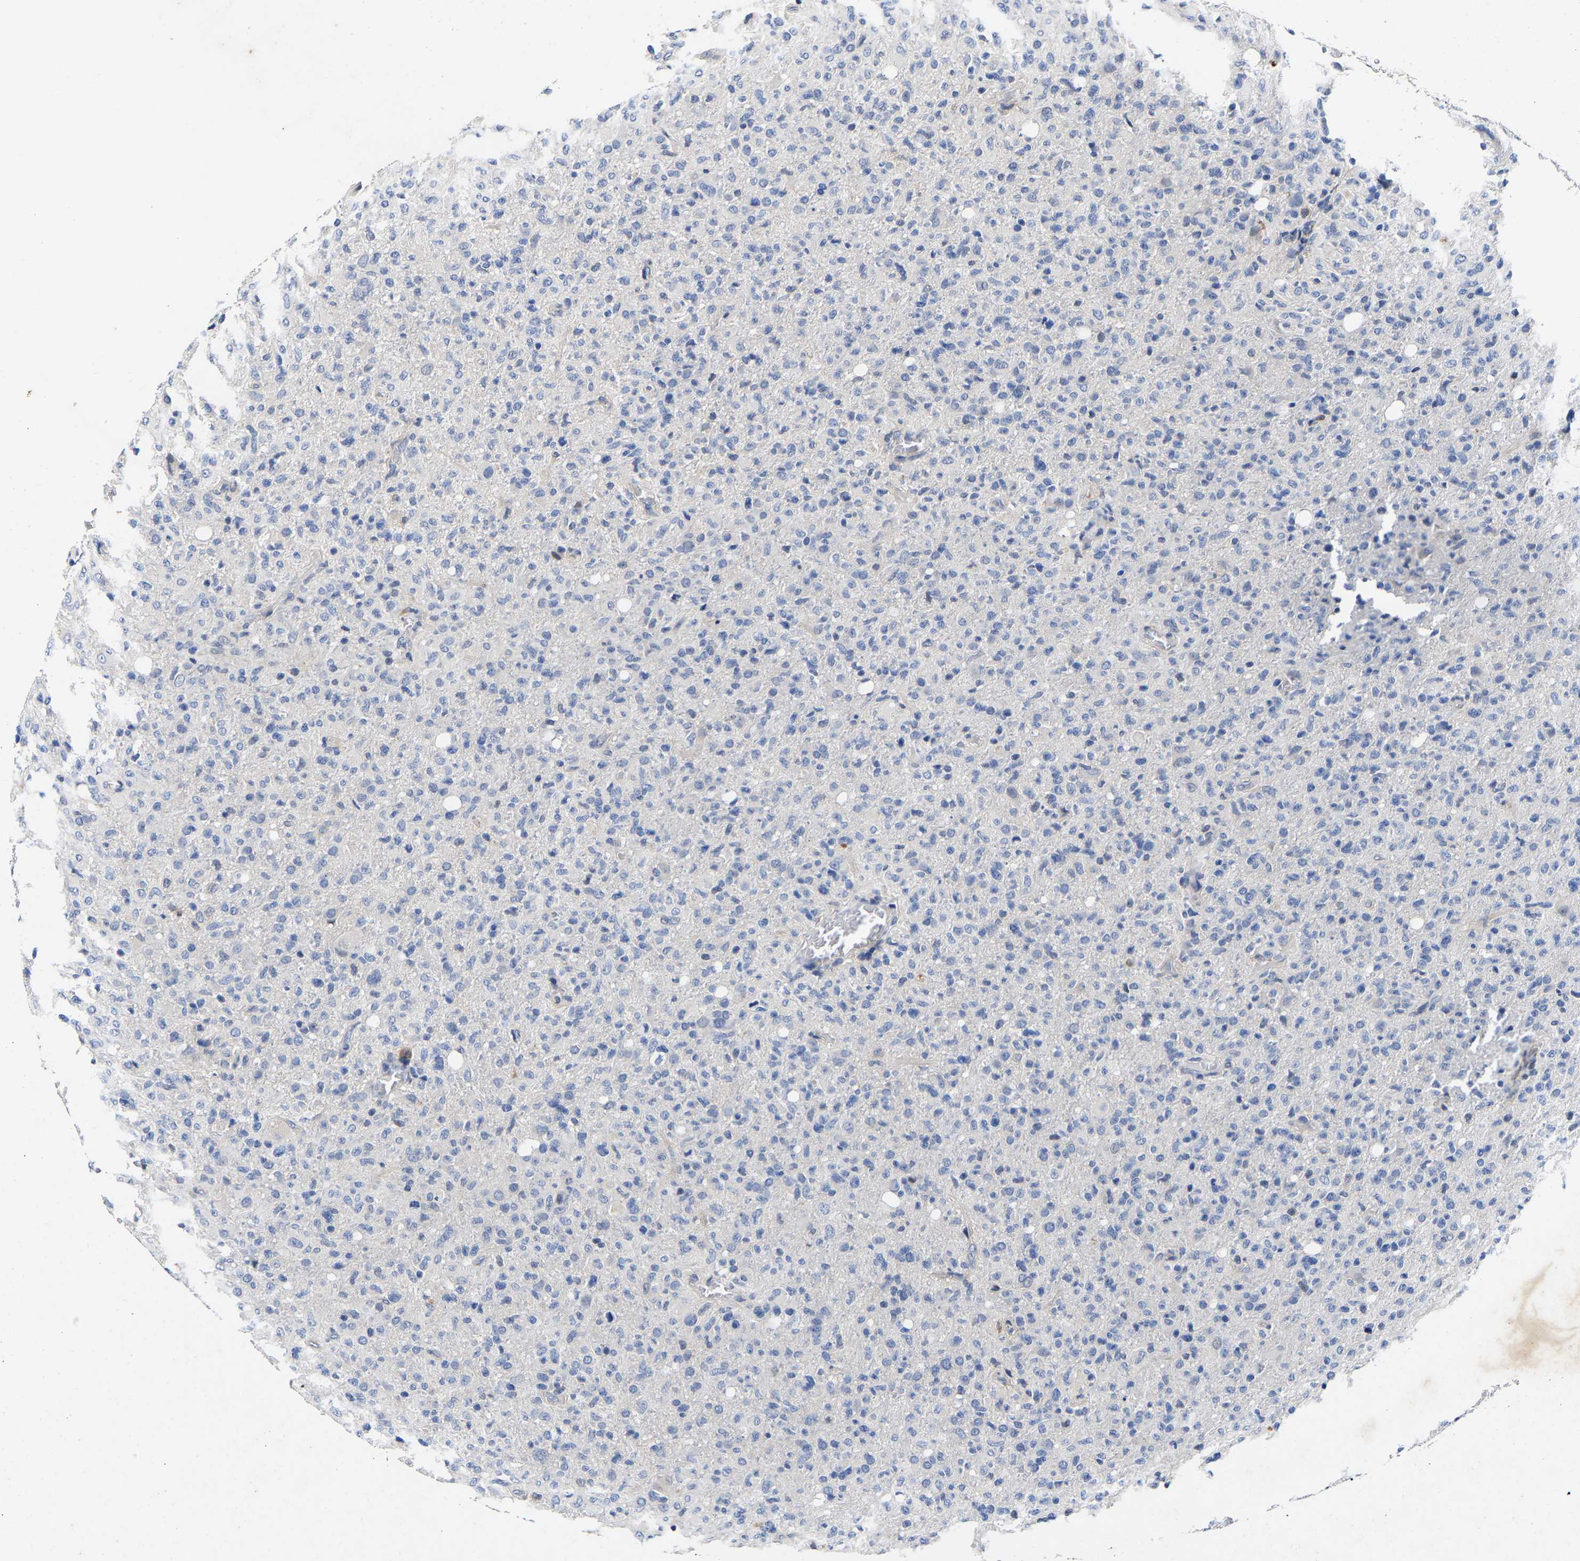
{"staining": {"intensity": "negative", "quantity": "none", "location": "none"}, "tissue": "glioma", "cell_type": "Tumor cells", "image_type": "cancer", "snomed": [{"axis": "morphology", "description": "Glioma, malignant, High grade"}, {"axis": "topography", "description": "Brain"}], "caption": "The immunohistochemistry (IHC) micrograph has no significant staining in tumor cells of glioma tissue. (DAB IHC visualized using brightfield microscopy, high magnification).", "gene": "CCDC6", "patient": {"sex": "female", "age": 57}}